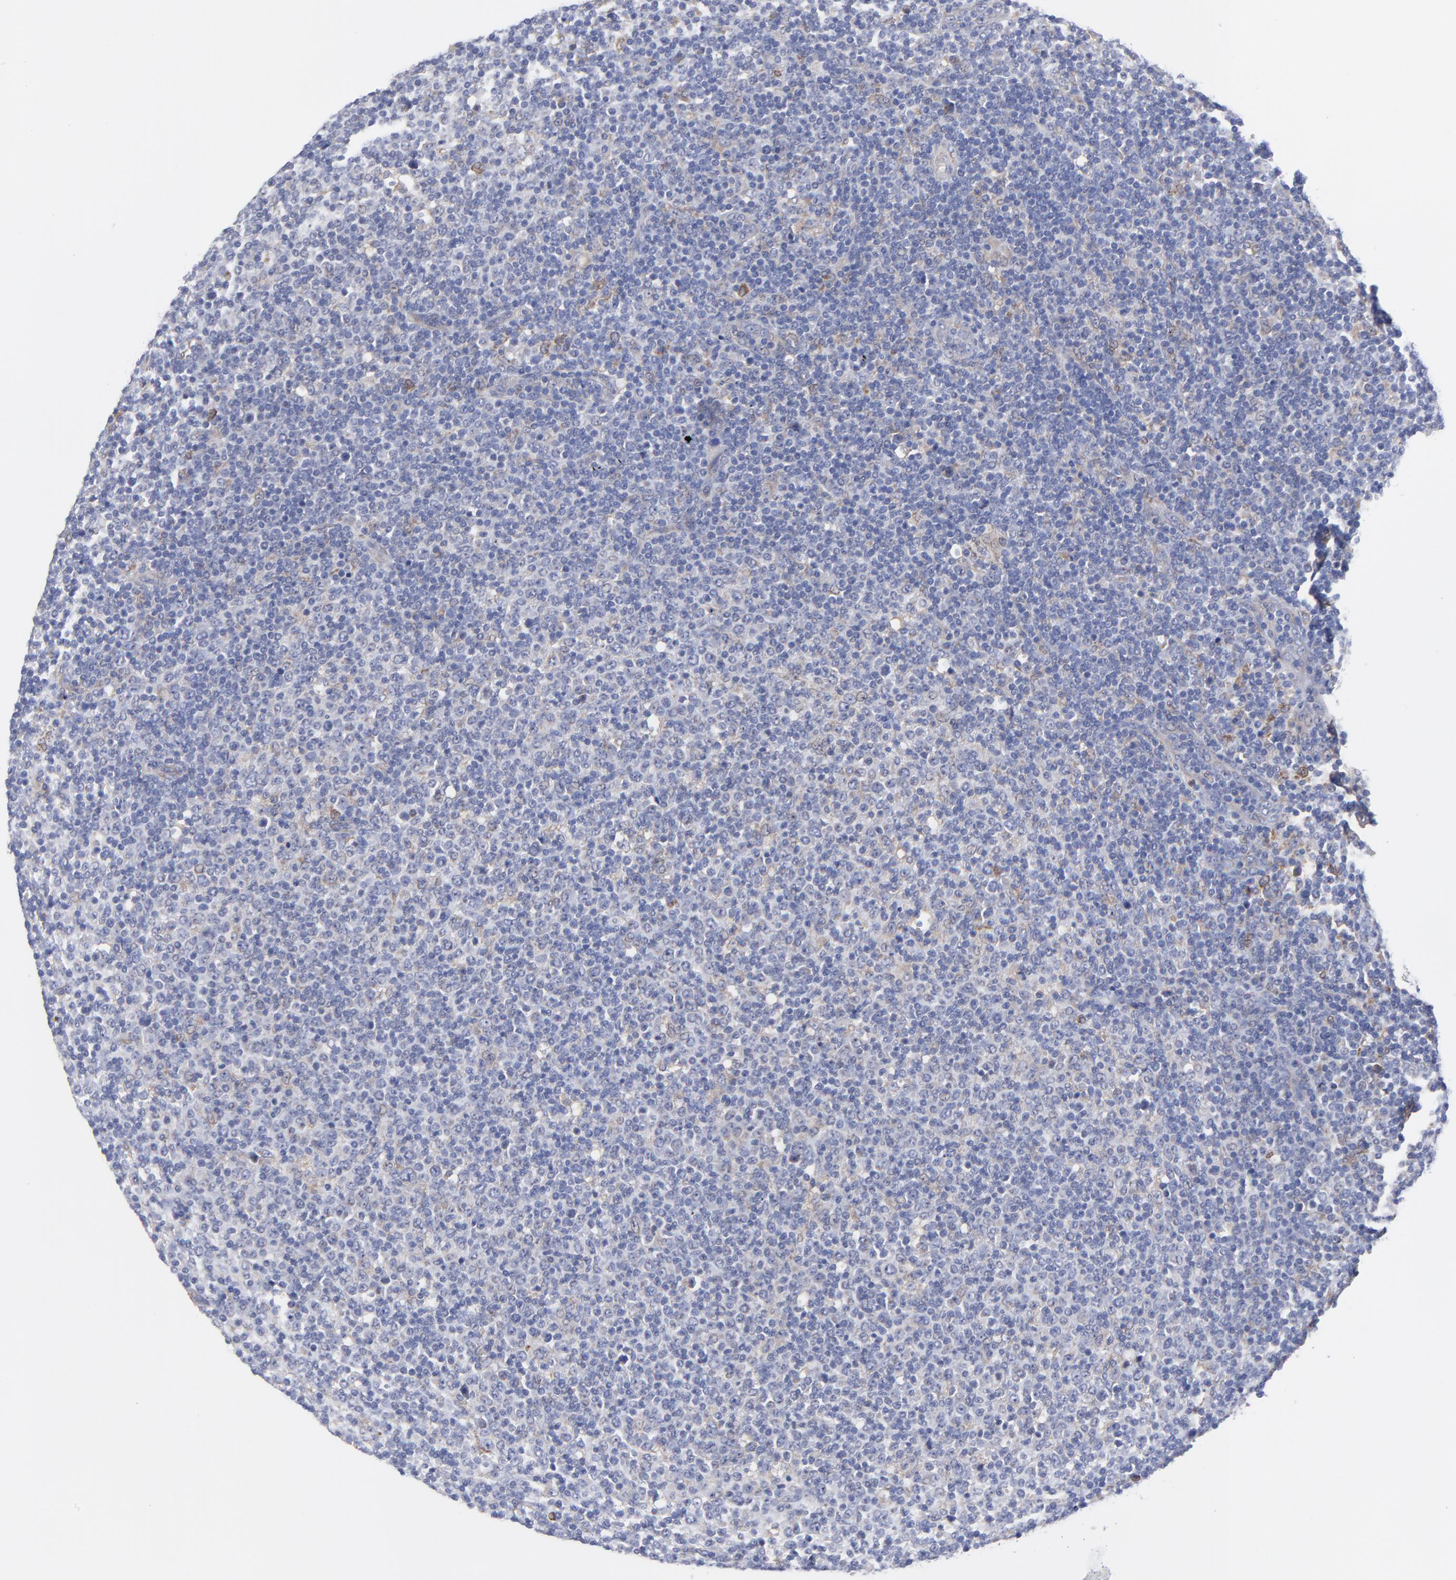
{"staining": {"intensity": "weak", "quantity": "25%-75%", "location": "cytoplasmic/membranous"}, "tissue": "lymphoma", "cell_type": "Tumor cells", "image_type": "cancer", "snomed": [{"axis": "morphology", "description": "Malignant lymphoma, non-Hodgkin's type, Low grade"}, {"axis": "topography", "description": "Lymph node"}], "caption": "Immunohistochemistry histopathology image of neoplastic tissue: low-grade malignant lymphoma, non-Hodgkin's type stained using immunohistochemistry demonstrates low levels of weak protein expression localized specifically in the cytoplasmic/membranous of tumor cells, appearing as a cytoplasmic/membranous brown color.", "gene": "MOSPD2", "patient": {"sex": "male", "age": 70}}